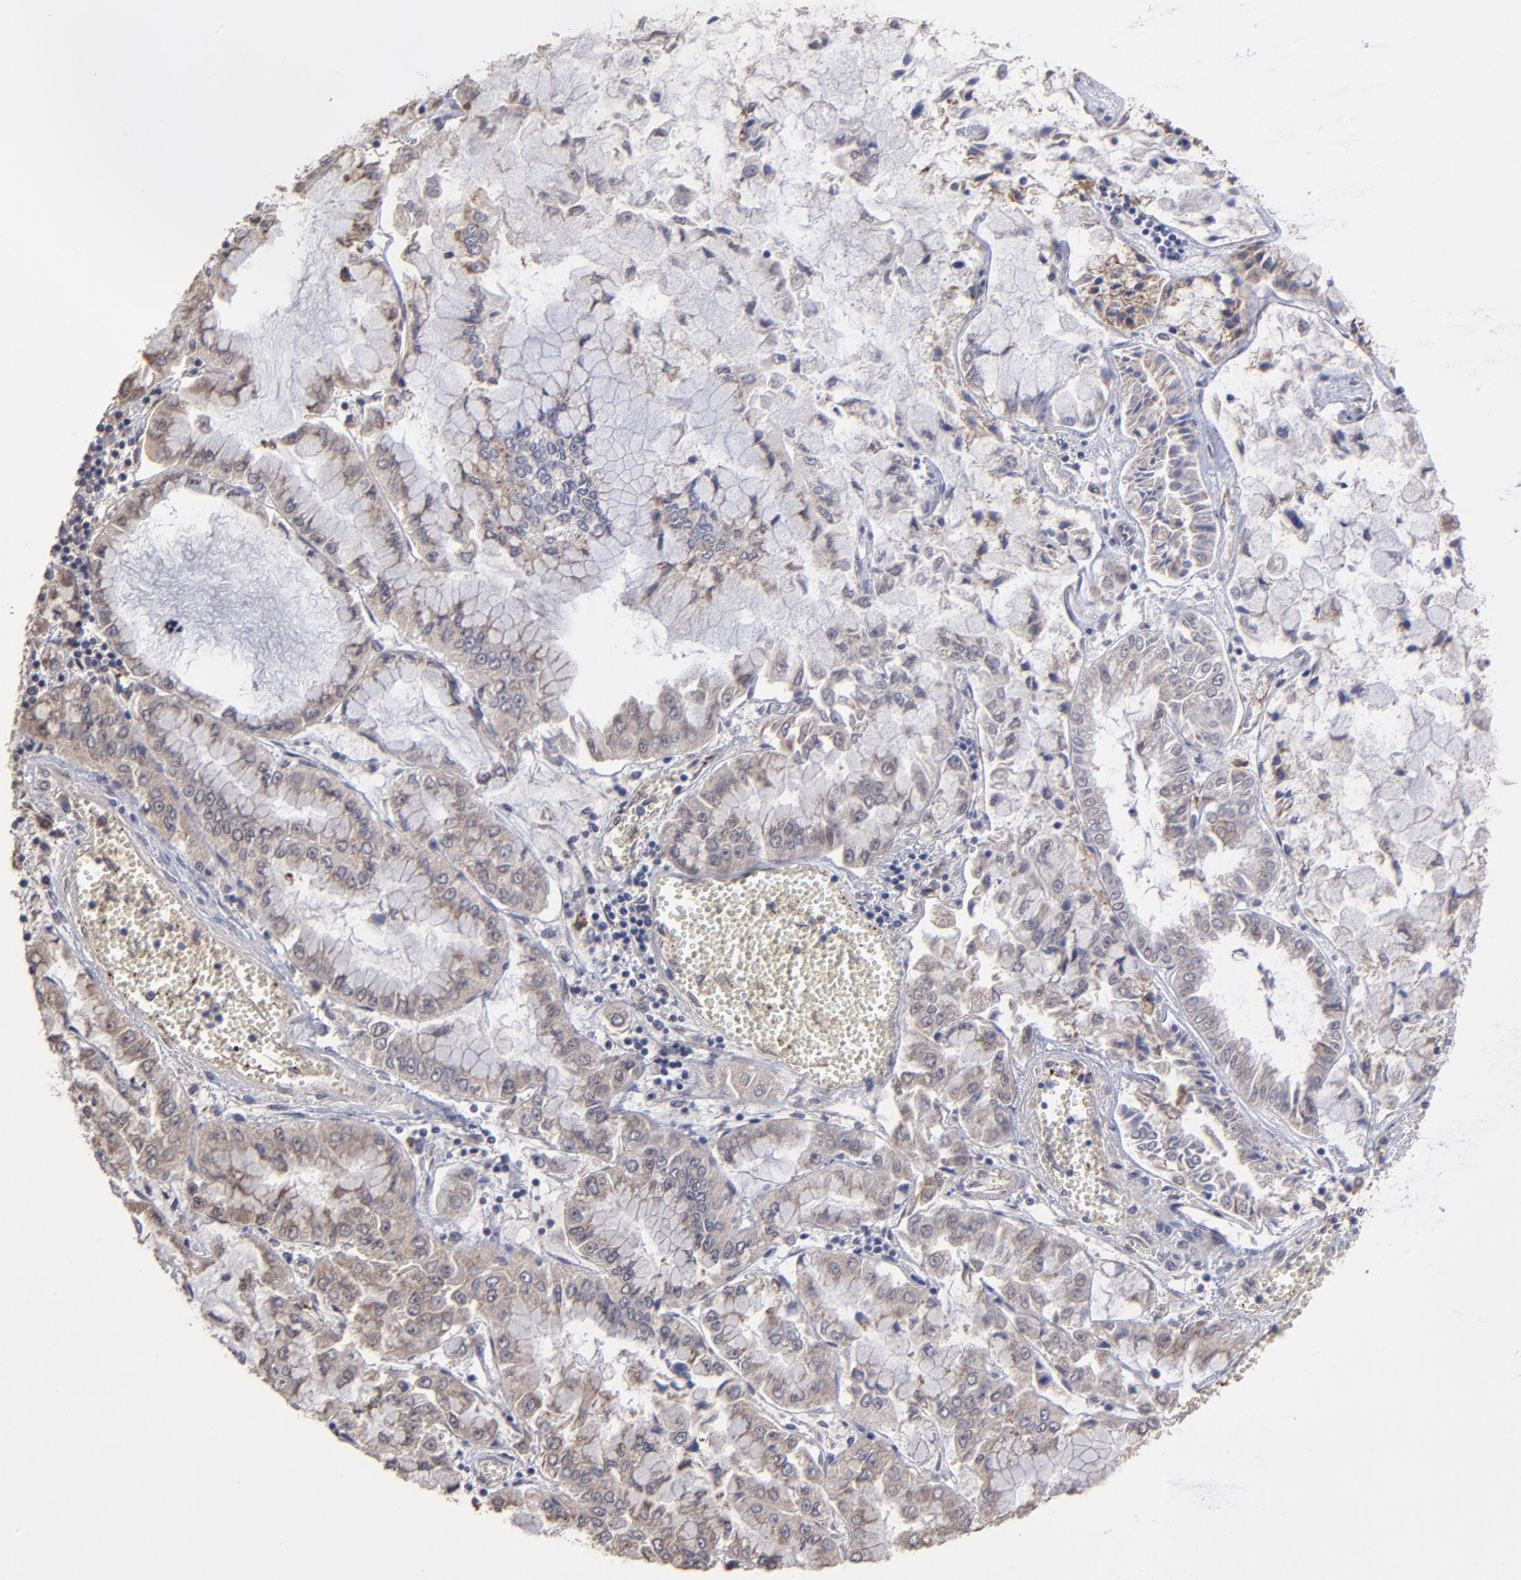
{"staining": {"intensity": "weak", "quantity": "25%-75%", "location": "cytoplasmic/membranous"}, "tissue": "liver cancer", "cell_type": "Tumor cells", "image_type": "cancer", "snomed": [{"axis": "morphology", "description": "Cholangiocarcinoma"}, {"axis": "topography", "description": "Liver"}], "caption": "Protein expression analysis of human cholangiocarcinoma (liver) reveals weak cytoplasmic/membranous positivity in about 25%-75% of tumor cells.", "gene": "CHL1", "patient": {"sex": "female", "age": 79}}